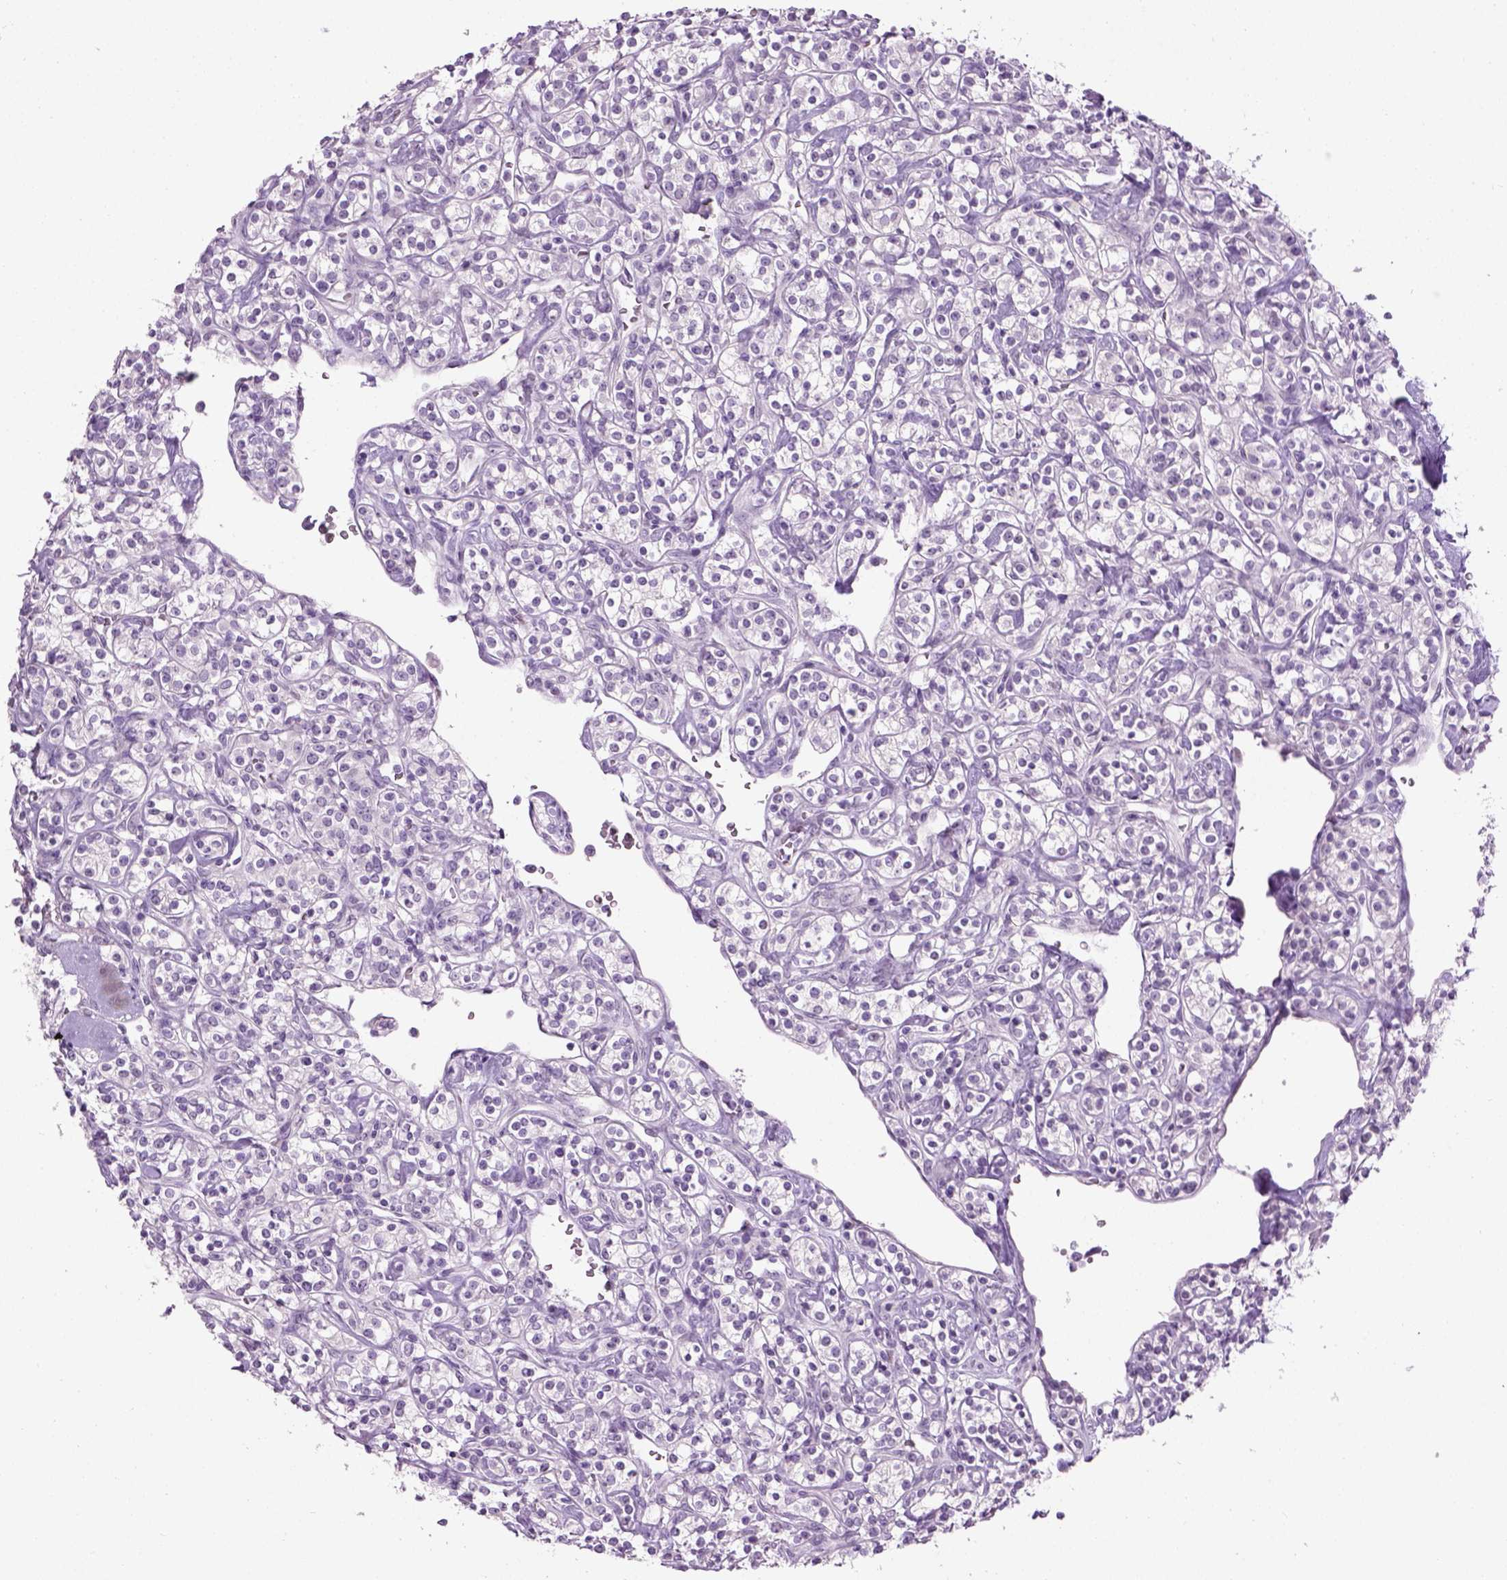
{"staining": {"intensity": "negative", "quantity": "none", "location": "none"}, "tissue": "renal cancer", "cell_type": "Tumor cells", "image_type": "cancer", "snomed": [{"axis": "morphology", "description": "Adenocarcinoma, NOS"}, {"axis": "topography", "description": "Kidney"}], "caption": "The immunohistochemistry (IHC) image has no significant staining in tumor cells of adenocarcinoma (renal) tissue.", "gene": "GABRB2", "patient": {"sex": "male", "age": 77}}